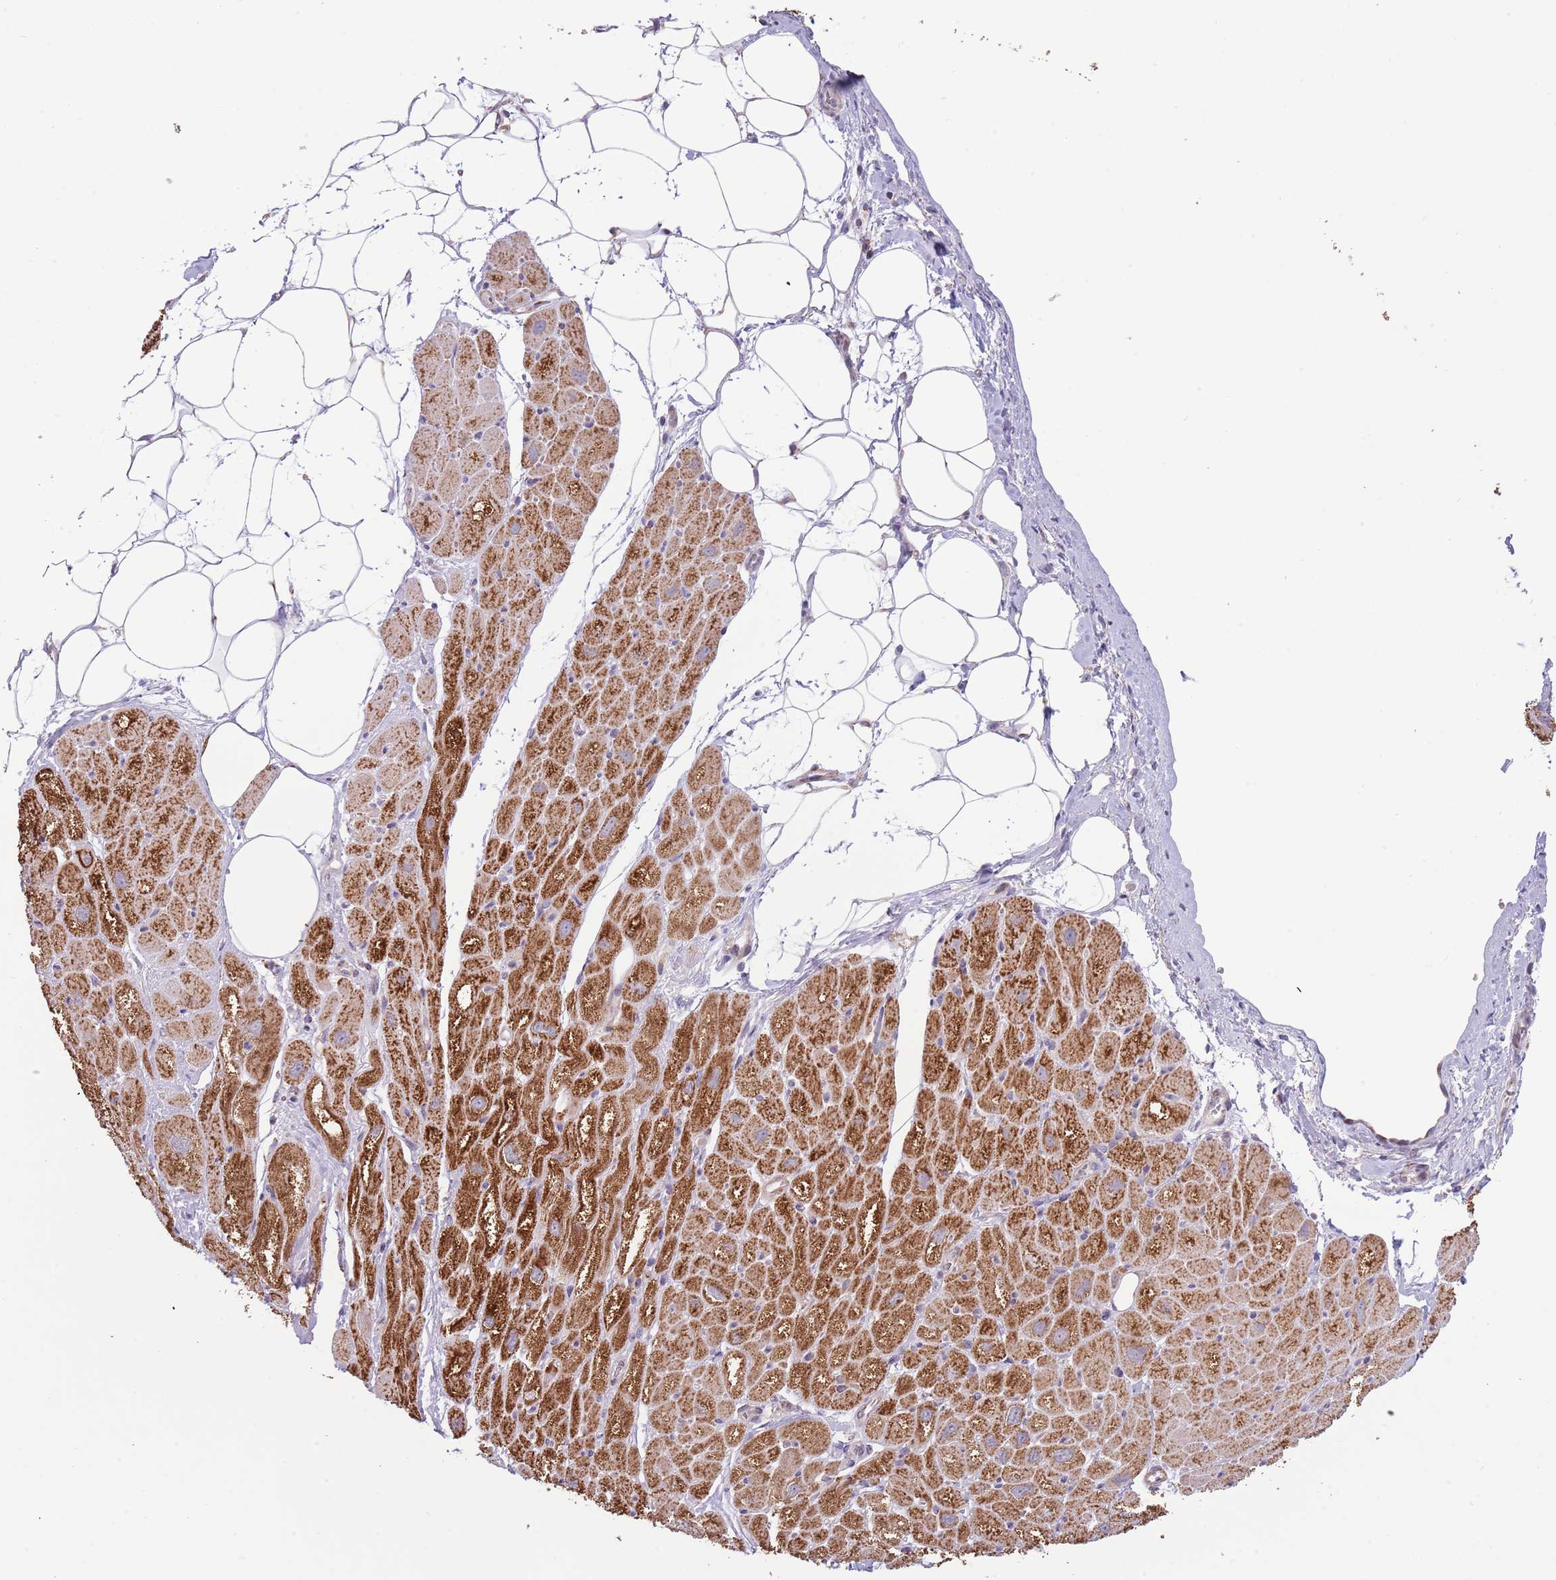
{"staining": {"intensity": "strong", "quantity": ">75%", "location": "cytoplasmic/membranous"}, "tissue": "heart muscle", "cell_type": "Cardiomyocytes", "image_type": "normal", "snomed": [{"axis": "morphology", "description": "Normal tissue, NOS"}, {"axis": "topography", "description": "Heart"}], "caption": "Immunohistochemical staining of benign human heart muscle exhibits high levels of strong cytoplasmic/membranous expression in about >75% of cardiomyocytes.", "gene": "LHX6", "patient": {"sex": "male", "age": 50}}